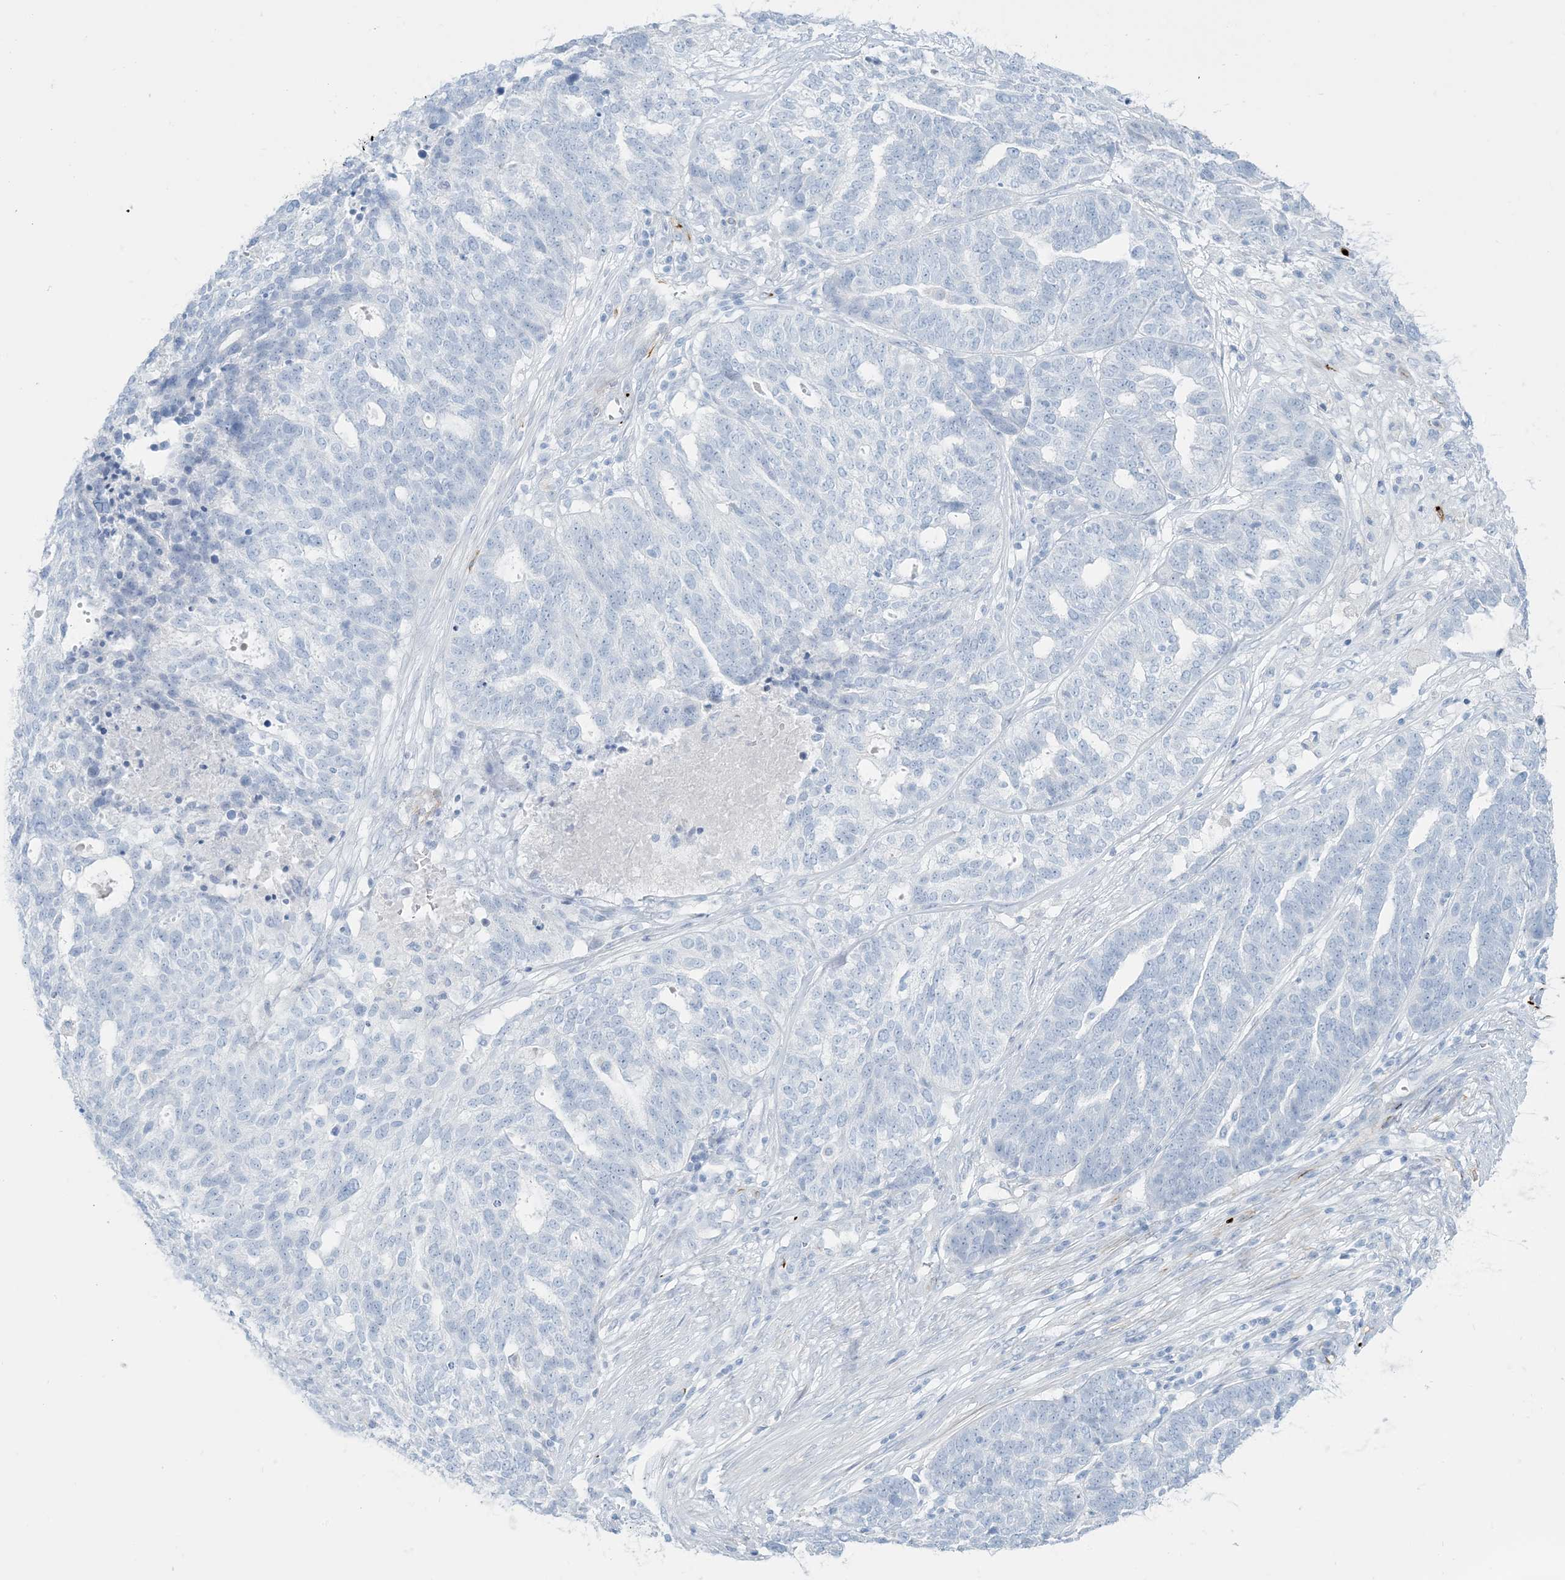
{"staining": {"intensity": "negative", "quantity": "none", "location": "none"}, "tissue": "ovarian cancer", "cell_type": "Tumor cells", "image_type": "cancer", "snomed": [{"axis": "morphology", "description": "Cystadenocarcinoma, serous, NOS"}, {"axis": "topography", "description": "Ovary"}], "caption": "High magnification brightfield microscopy of ovarian cancer (serous cystadenocarcinoma) stained with DAB (3,3'-diaminobenzidine) (brown) and counterstained with hematoxylin (blue): tumor cells show no significant positivity.", "gene": "EPS8L3", "patient": {"sex": "female", "age": 59}}